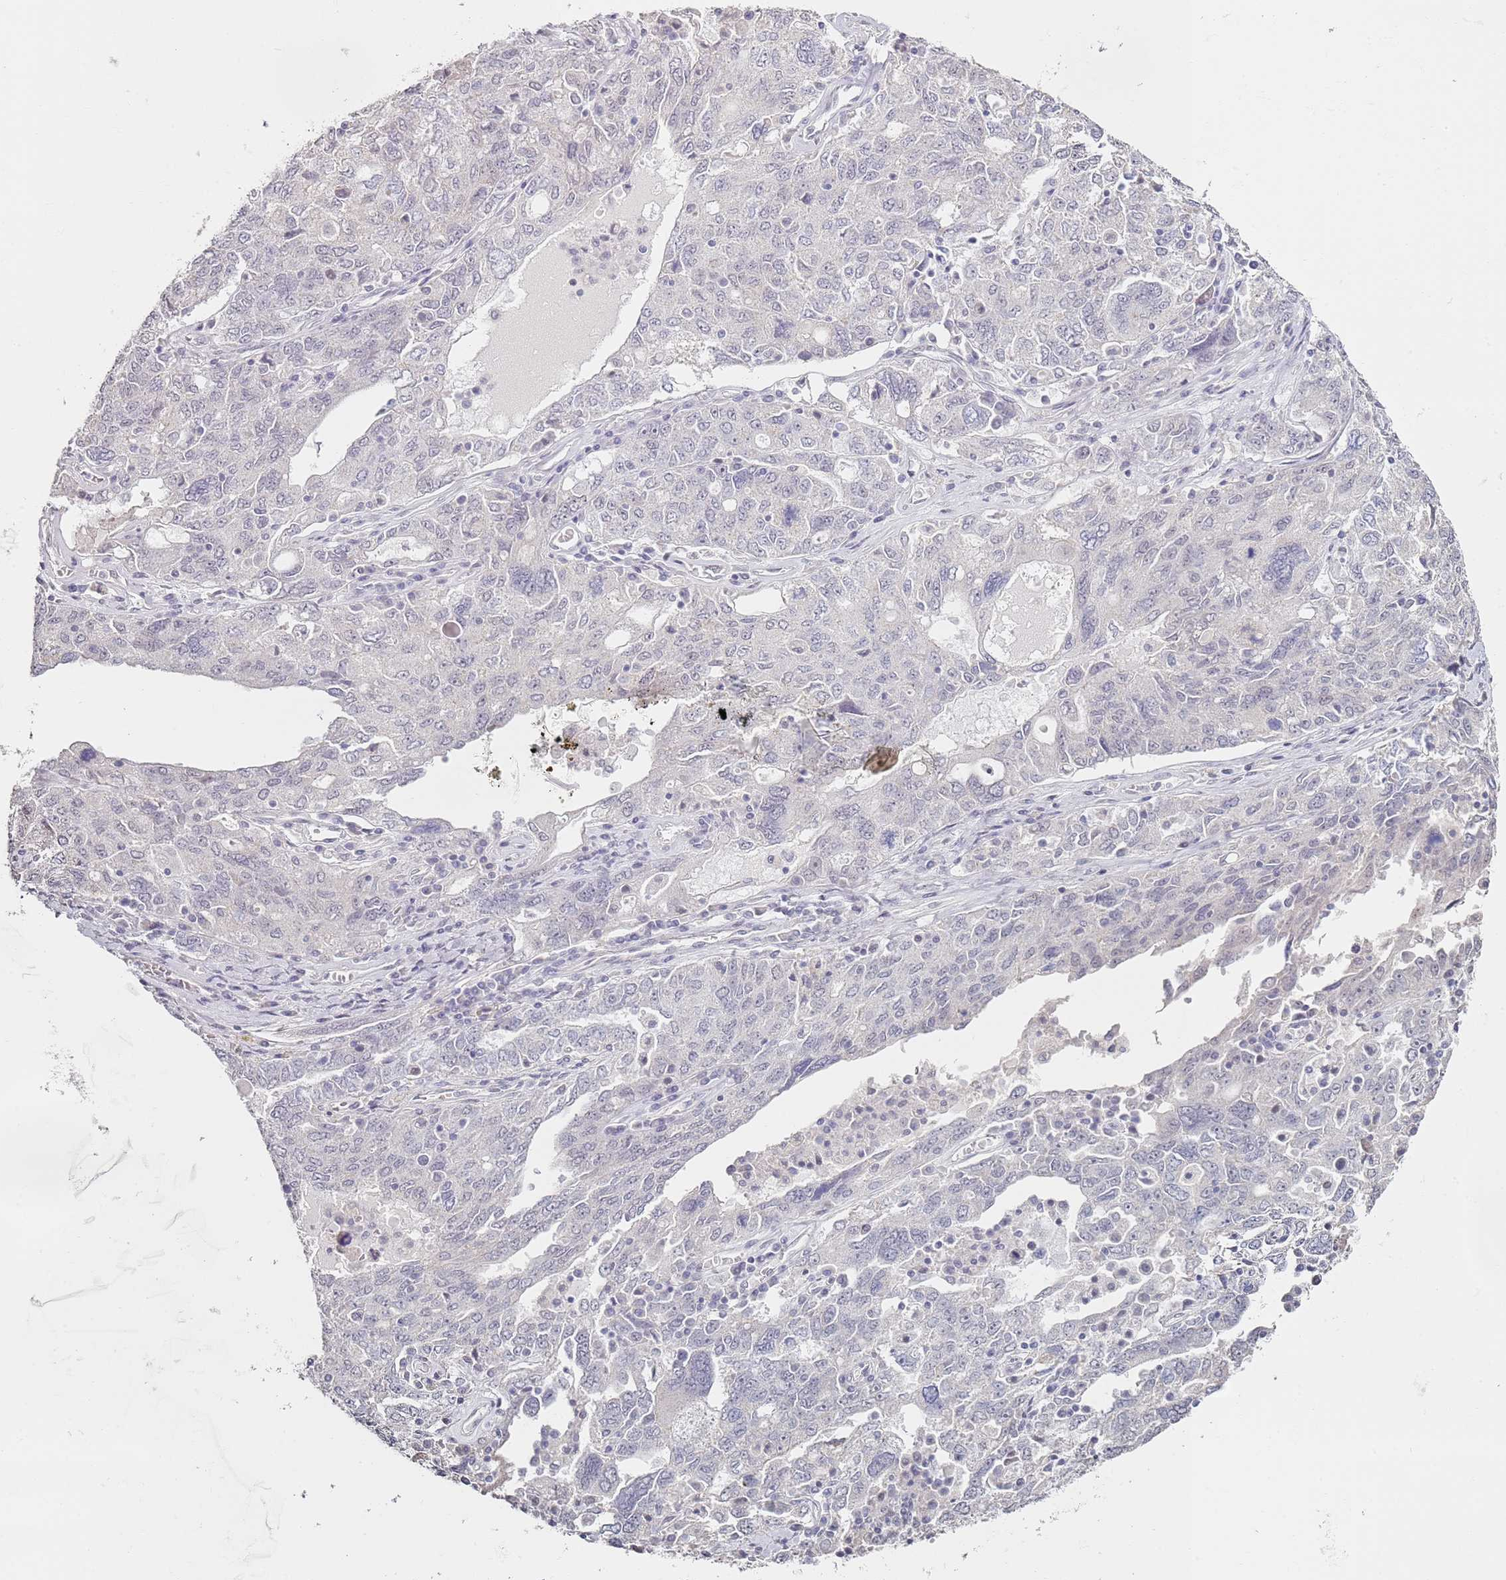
{"staining": {"intensity": "negative", "quantity": "none", "location": "none"}, "tissue": "ovarian cancer", "cell_type": "Tumor cells", "image_type": "cancer", "snomed": [{"axis": "morphology", "description": "Carcinoma, endometroid"}, {"axis": "topography", "description": "Ovary"}], "caption": "A photomicrograph of human ovarian cancer (endometroid carcinoma) is negative for staining in tumor cells.", "gene": "DNAH11", "patient": {"sex": "female", "age": 62}}